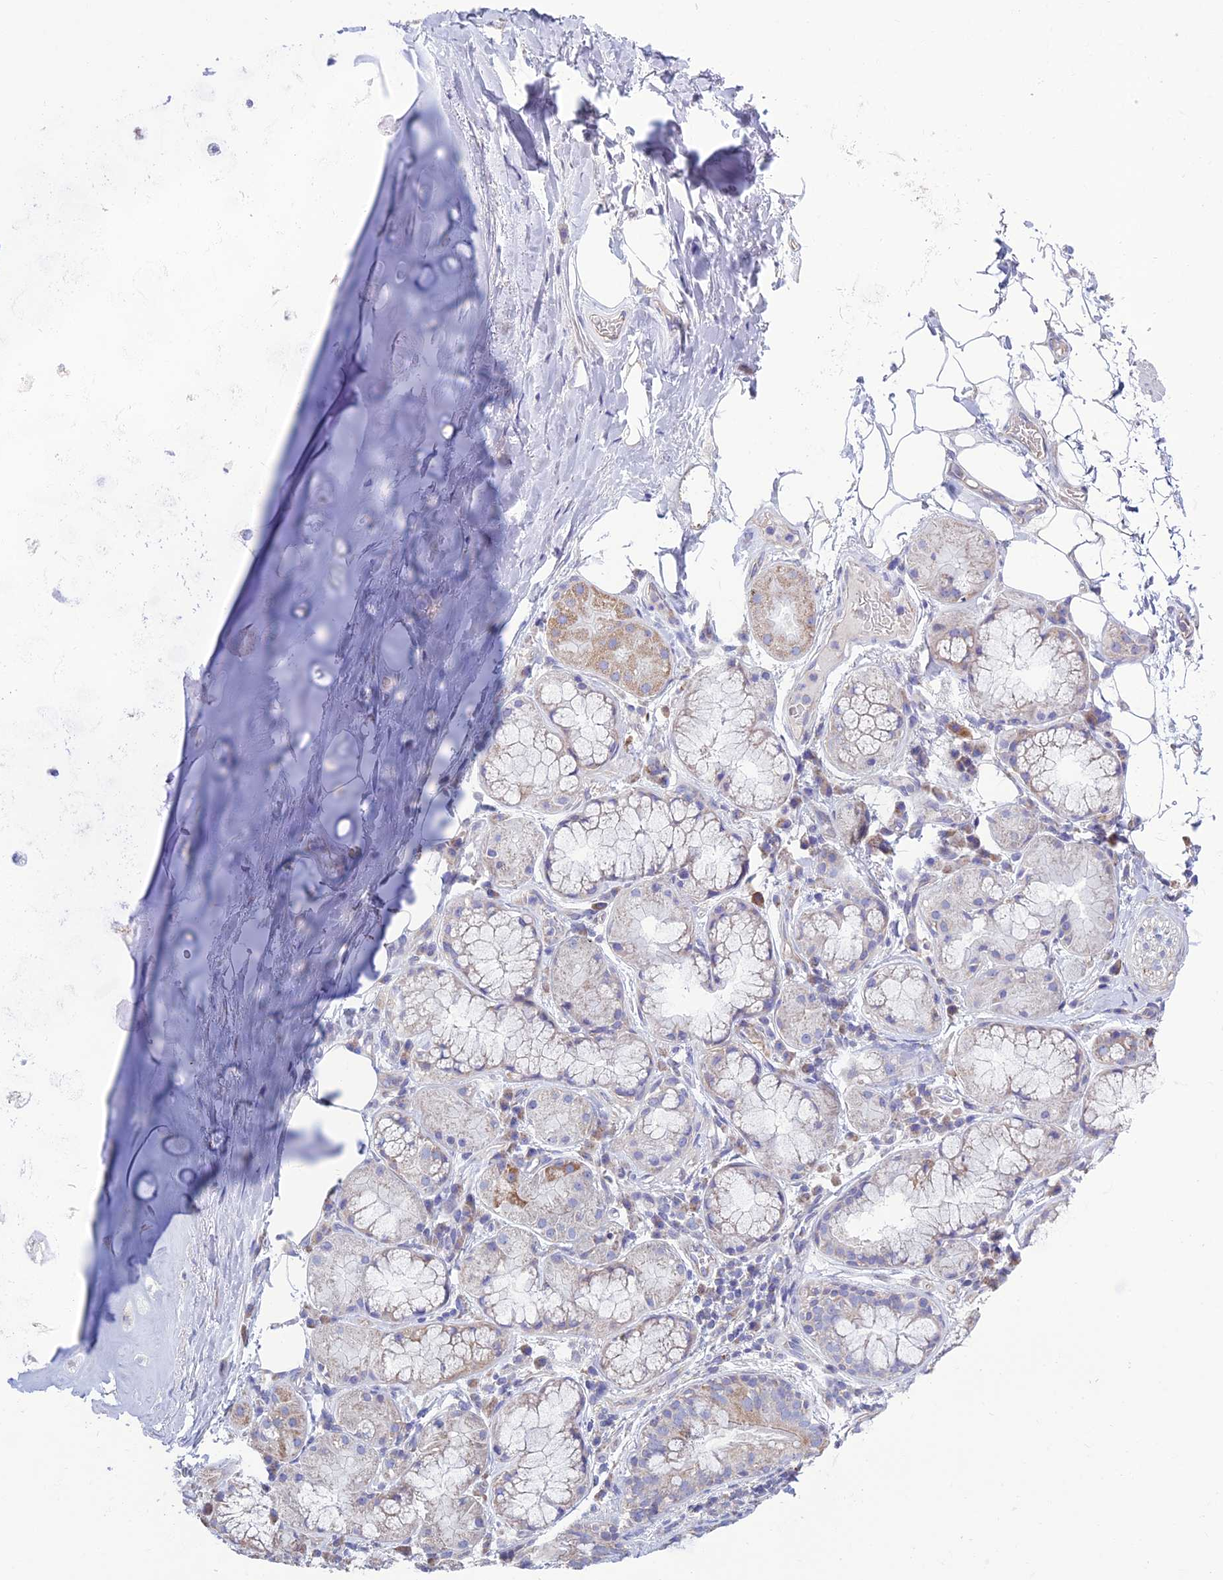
{"staining": {"intensity": "negative", "quantity": "none", "location": "none"}, "tissue": "adipose tissue", "cell_type": "Adipocytes", "image_type": "normal", "snomed": [{"axis": "morphology", "description": "Normal tissue, NOS"}, {"axis": "topography", "description": "Lymph node"}, {"axis": "topography", "description": "Cartilage tissue"}, {"axis": "topography", "description": "Bronchus"}], "caption": "DAB (3,3'-diaminobenzidine) immunohistochemical staining of normal adipose tissue demonstrates no significant positivity in adipocytes. Brightfield microscopy of immunohistochemistry (IHC) stained with DAB (3,3'-diaminobenzidine) (brown) and hematoxylin (blue), captured at high magnification.", "gene": "BHMT2", "patient": {"sex": "male", "age": 63}}